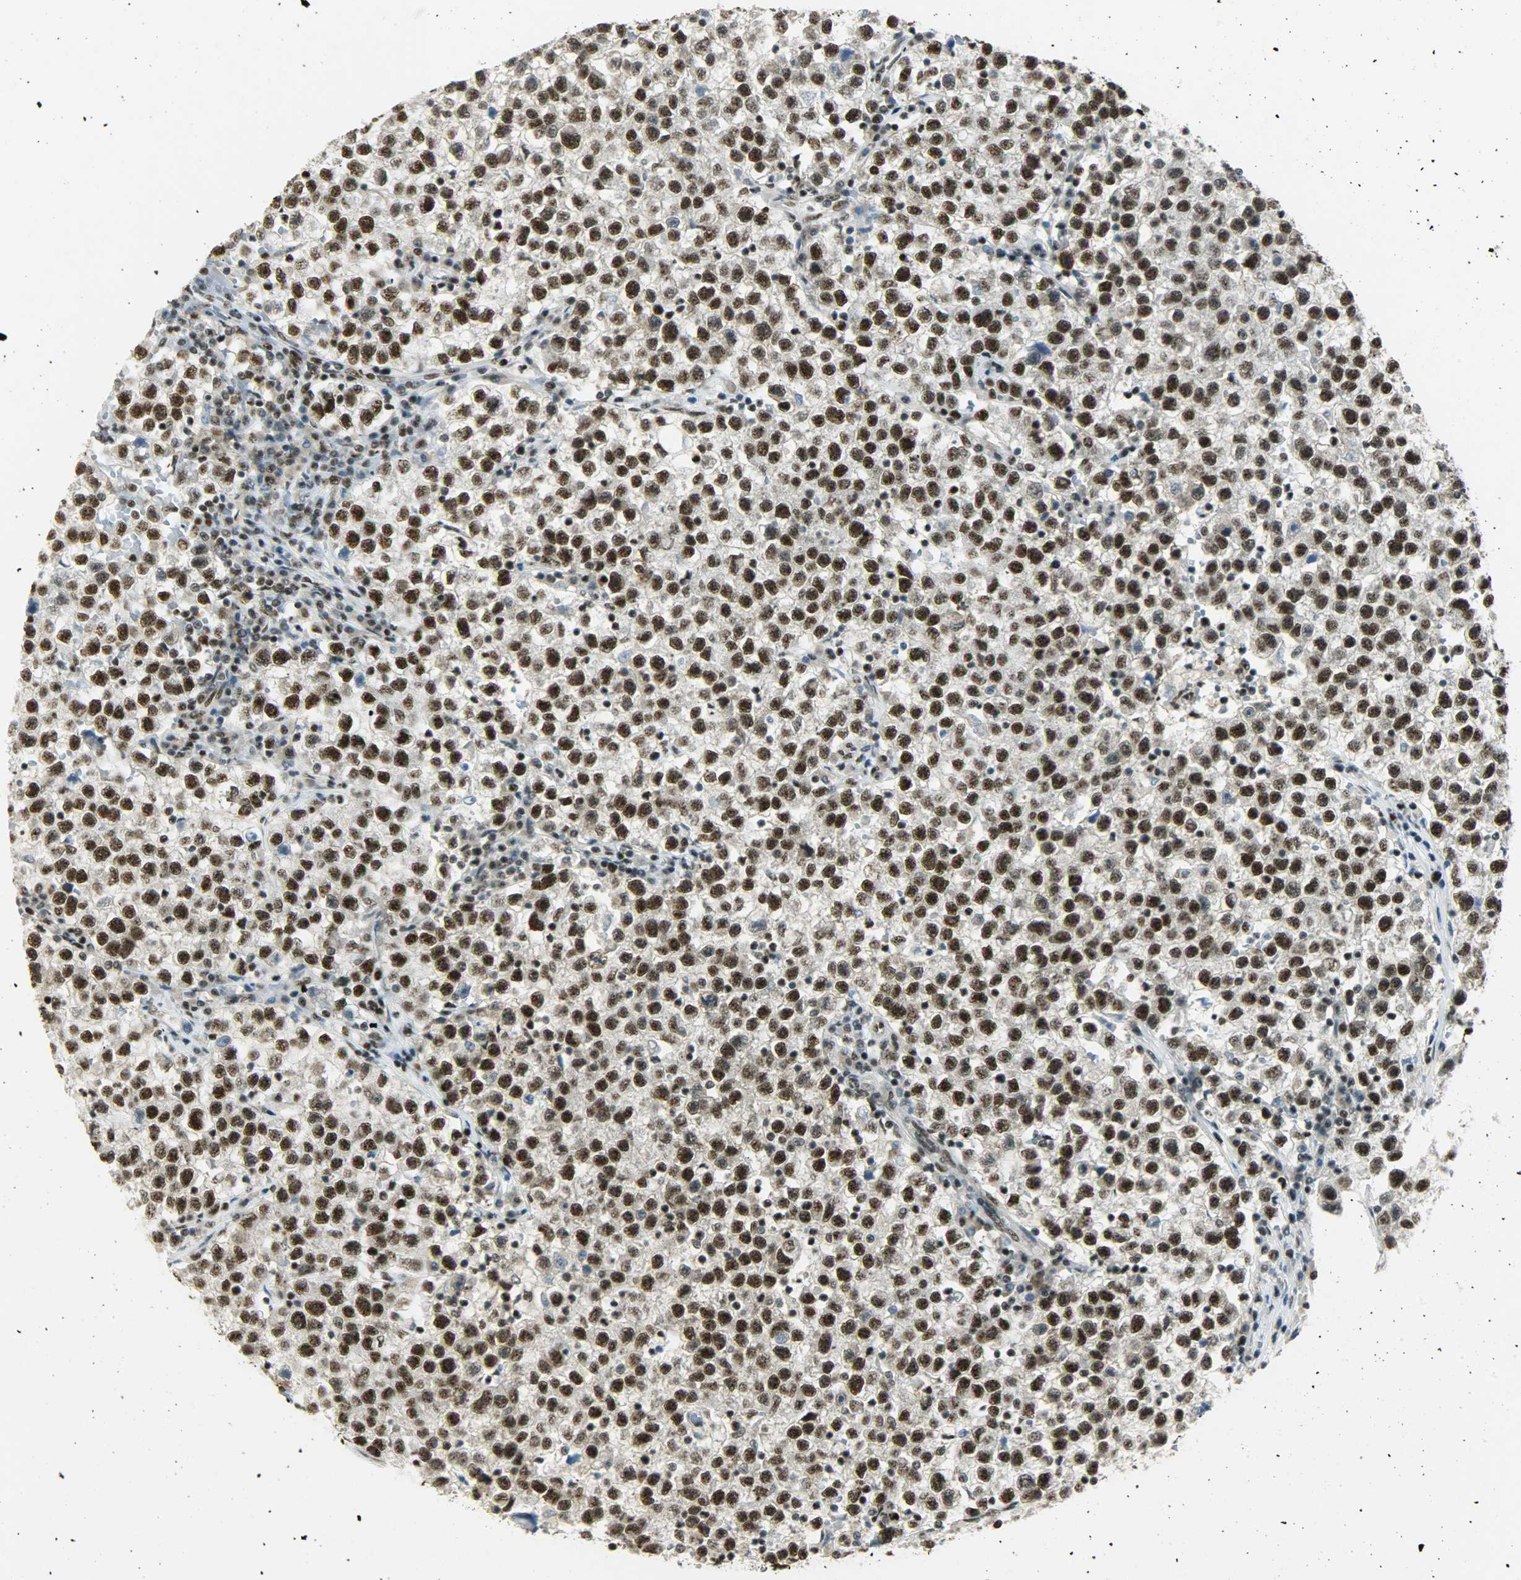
{"staining": {"intensity": "strong", "quantity": ">75%", "location": "nuclear"}, "tissue": "testis cancer", "cell_type": "Tumor cells", "image_type": "cancer", "snomed": [{"axis": "morphology", "description": "Seminoma, NOS"}, {"axis": "topography", "description": "Testis"}], "caption": "IHC of testis cancer demonstrates high levels of strong nuclear staining in approximately >75% of tumor cells.", "gene": "SUGP1", "patient": {"sex": "male", "age": 22}}